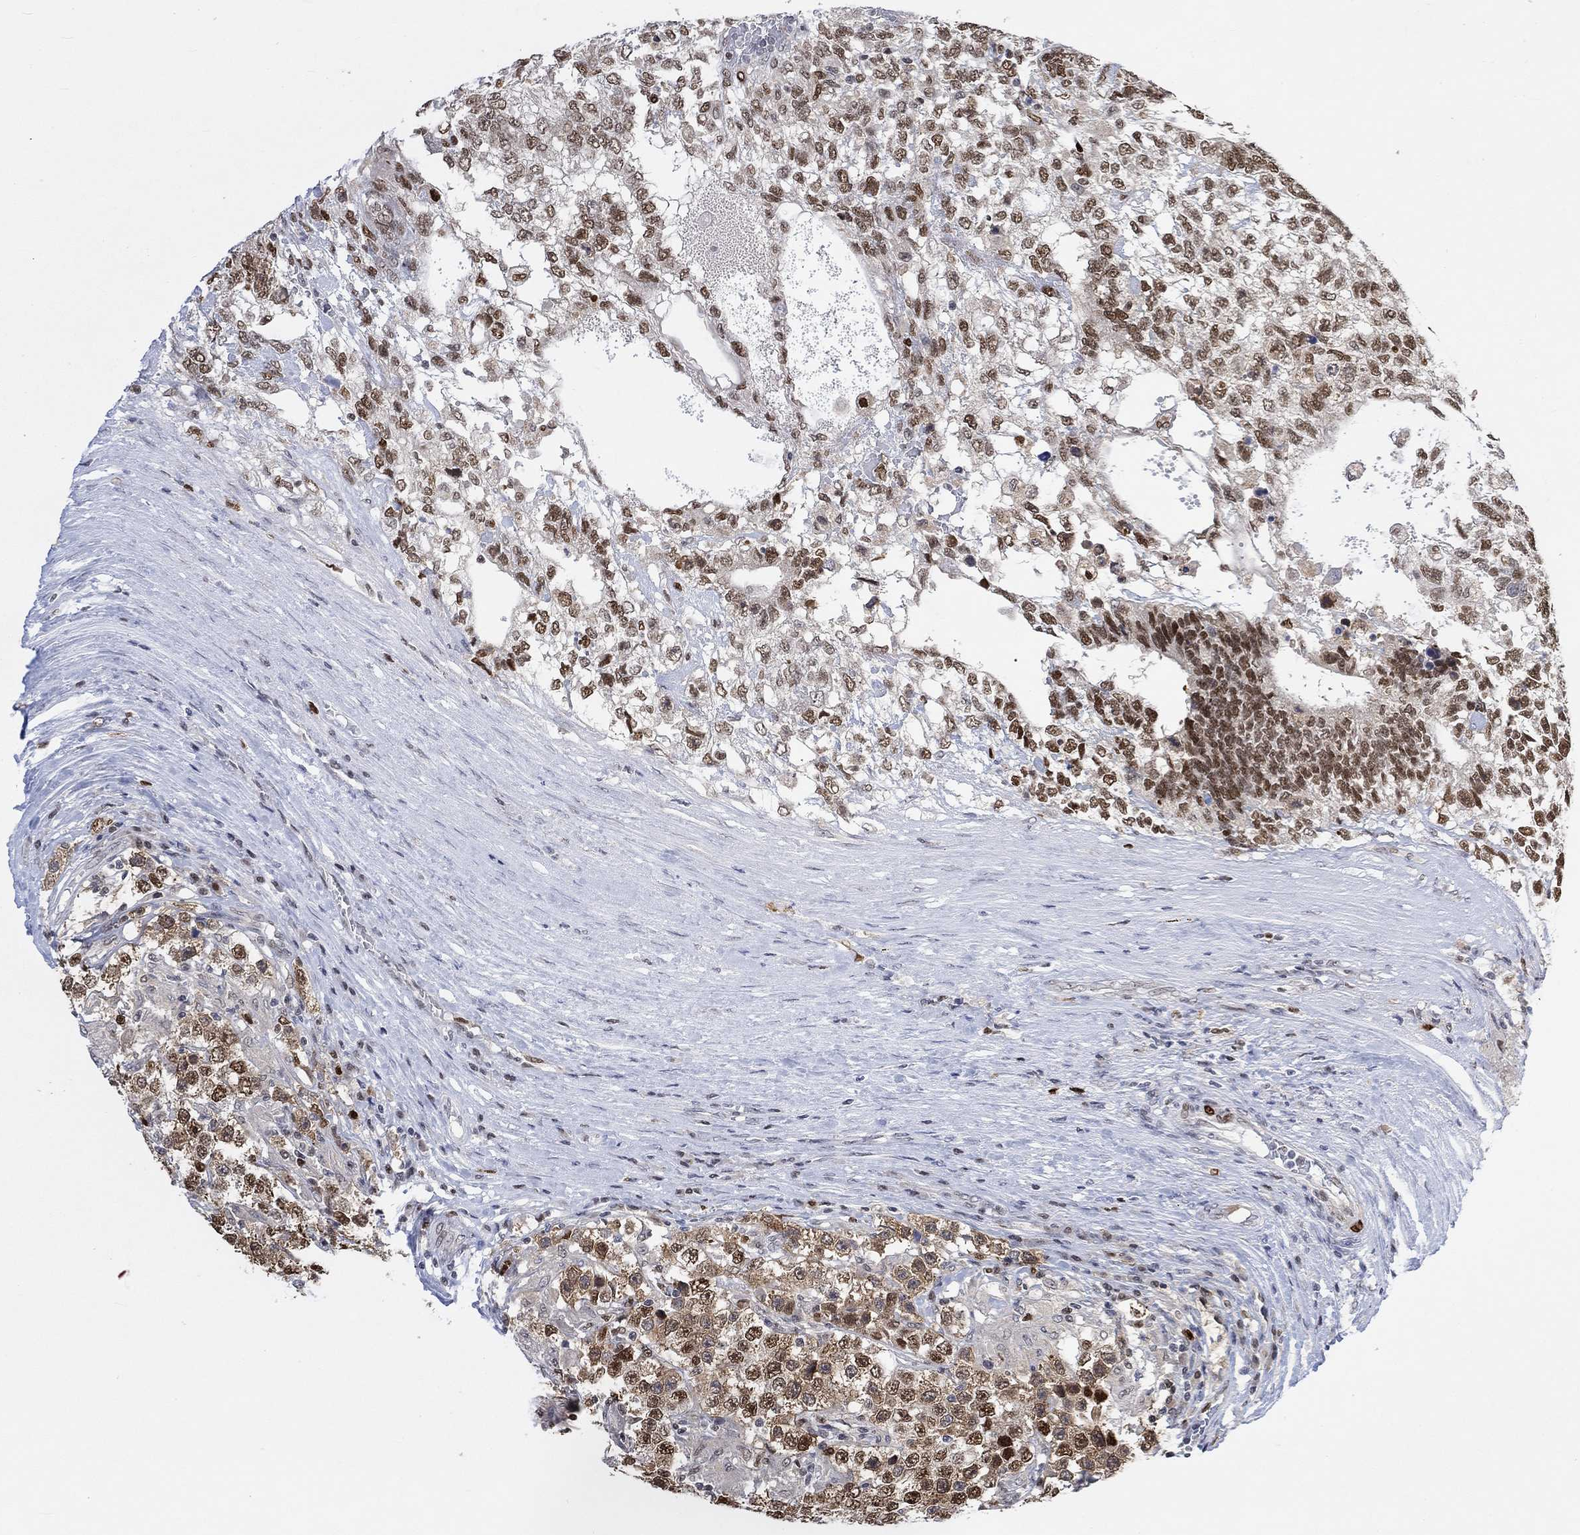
{"staining": {"intensity": "moderate", "quantity": ">75%", "location": "cytoplasmic/membranous,nuclear"}, "tissue": "testis cancer", "cell_type": "Tumor cells", "image_type": "cancer", "snomed": [{"axis": "morphology", "description": "Seminoma, NOS"}, {"axis": "morphology", "description": "Carcinoma, Embryonal, NOS"}, {"axis": "topography", "description": "Testis"}], "caption": "Embryonal carcinoma (testis) stained with a protein marker displays moderate staining in tumor cells.", "gene": "RAD54L2", "patient": {"sex": "male", "age": 41}}